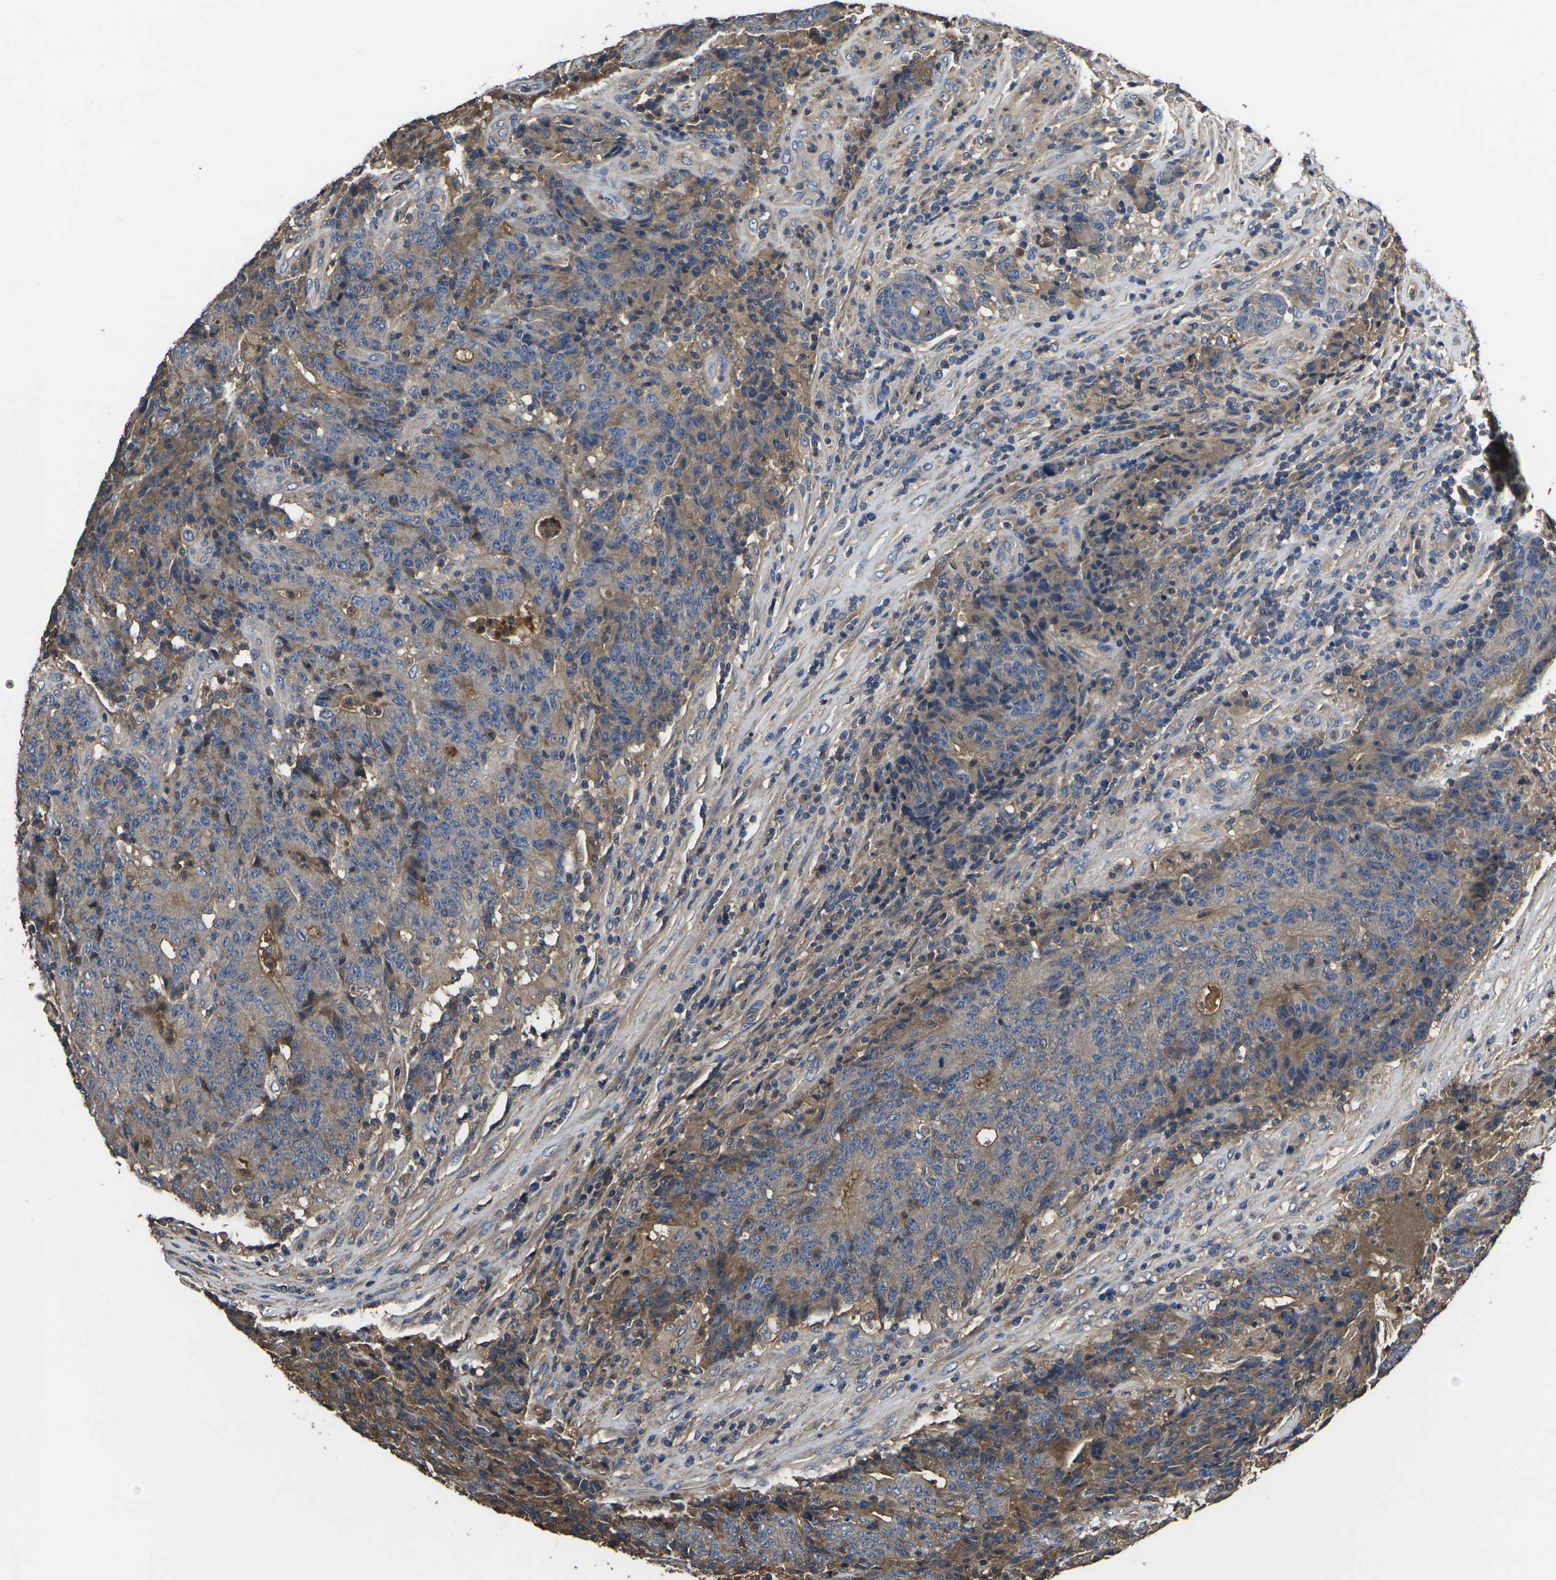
{"staining": {"intensity": "moderate", "quantity": ">75%", "location": "cytoplasmic/membranous"}, "tissue": "colorectal cancer", "cell_type": "Tumor cells", "image_type": "cancer", "snomed": [{"axis": "morphology", "description": "Normal tissue, NOS"}, {"axis": "morphology", "description": "Adenocarcinoma, NOS"}, {"axis": "topography", "description": "Colon"}], "caption": "Colorectal cancer stained with a protein marker shows moderate staining in tumor cells.", "gene": "HSPG2", "patient": {"sex": "female", "age": 75}}